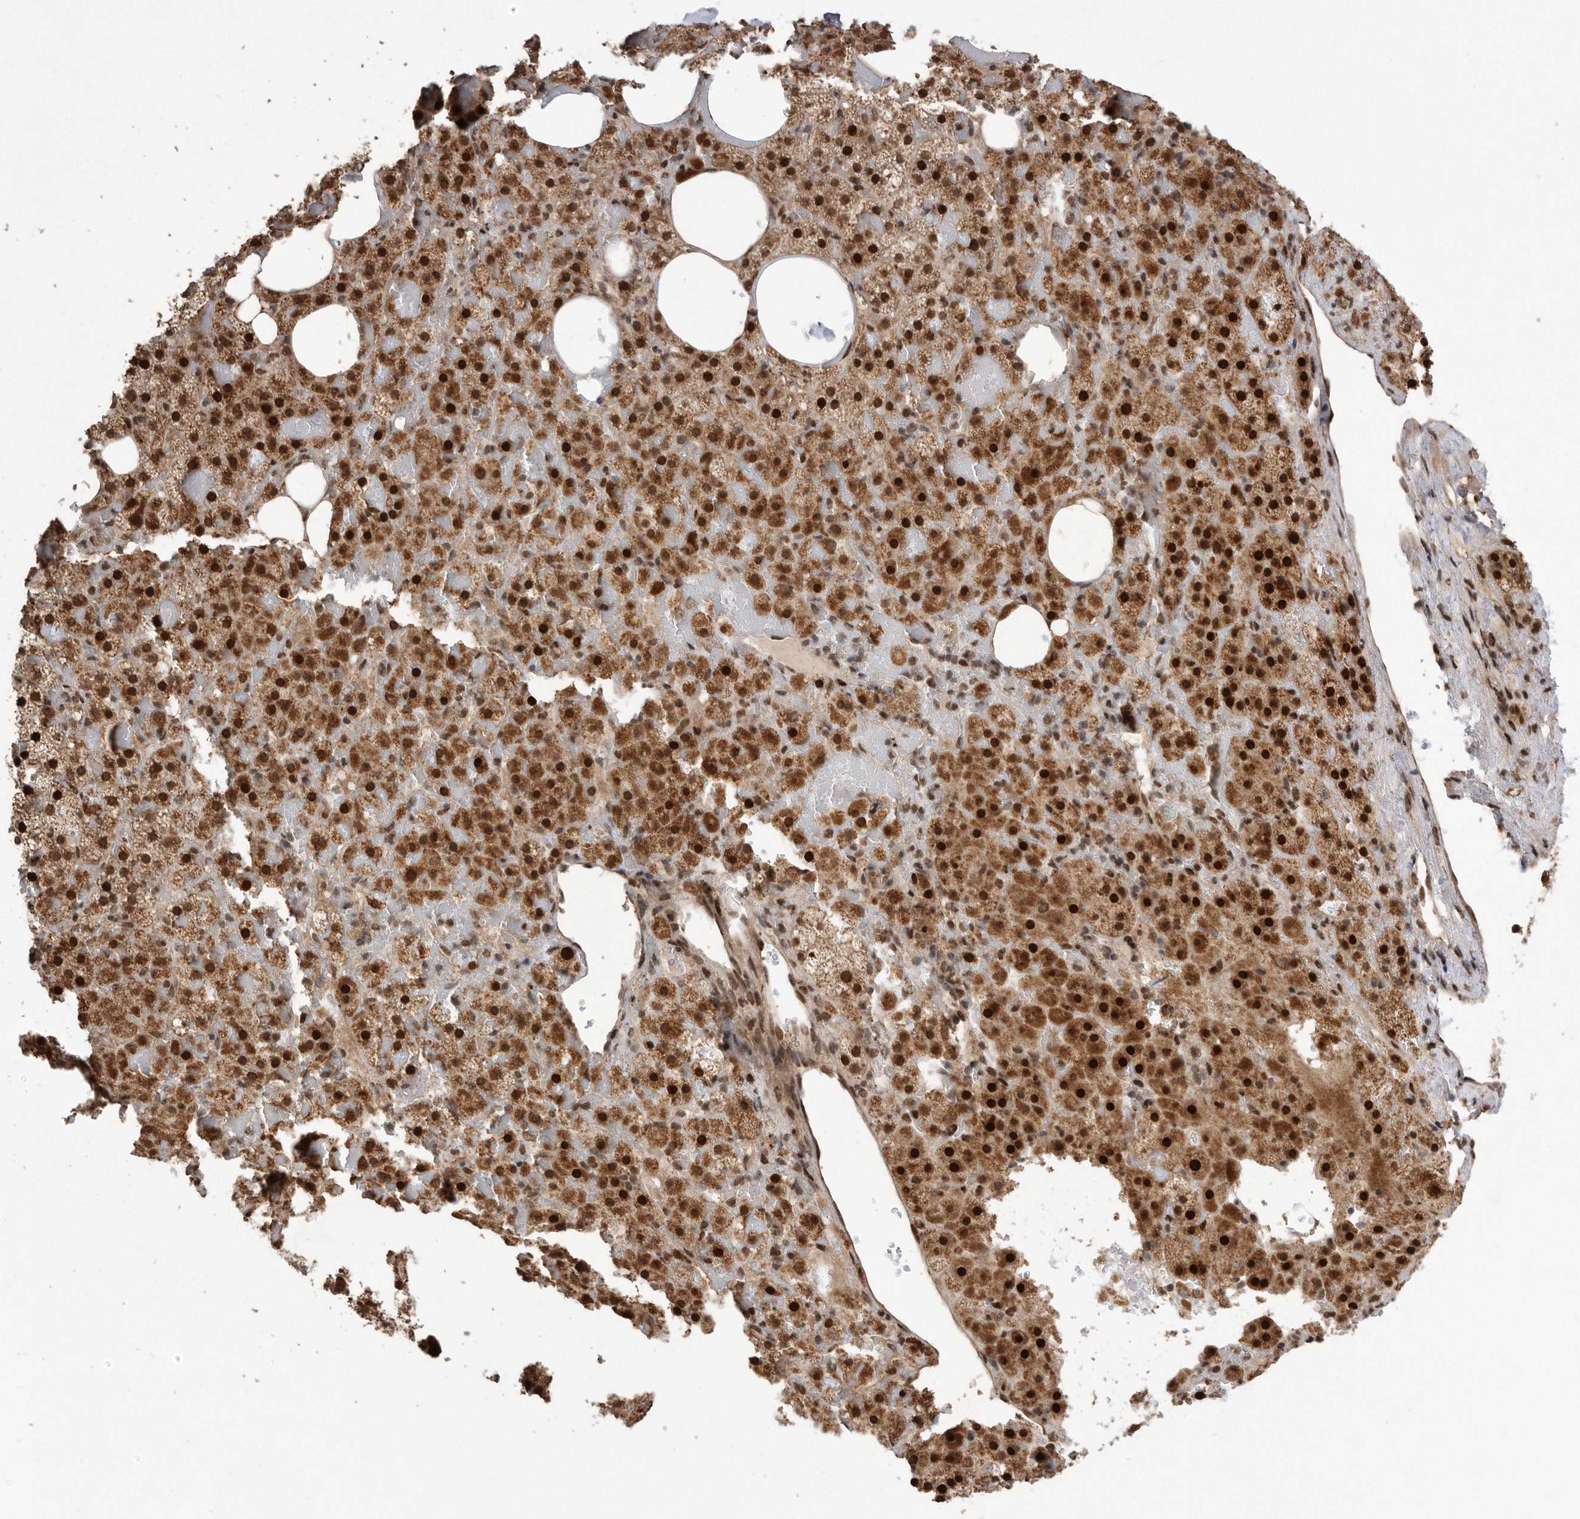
{"staining": {"intensity": "strong", "quantity": ">75%", "location": "cytoplasmic/membranous,nuclear"}, "tissue": "adrenal gland", "cell_type": "Glandular cells", "image_type": "normal", "snomed": [{"axis": "morphology", "description": "Normal tissue, NOS"}, {"axis": "topography", "description": "Adrenal gland"}], "caption": "This is an image of IHC staining of normal adrenal gland, which shows strong expression in the cytoplasmic/membranous,nuclear of glandular cells.", "gene": "TDRD3", "patient": {"sex": "female", "age": 59}}